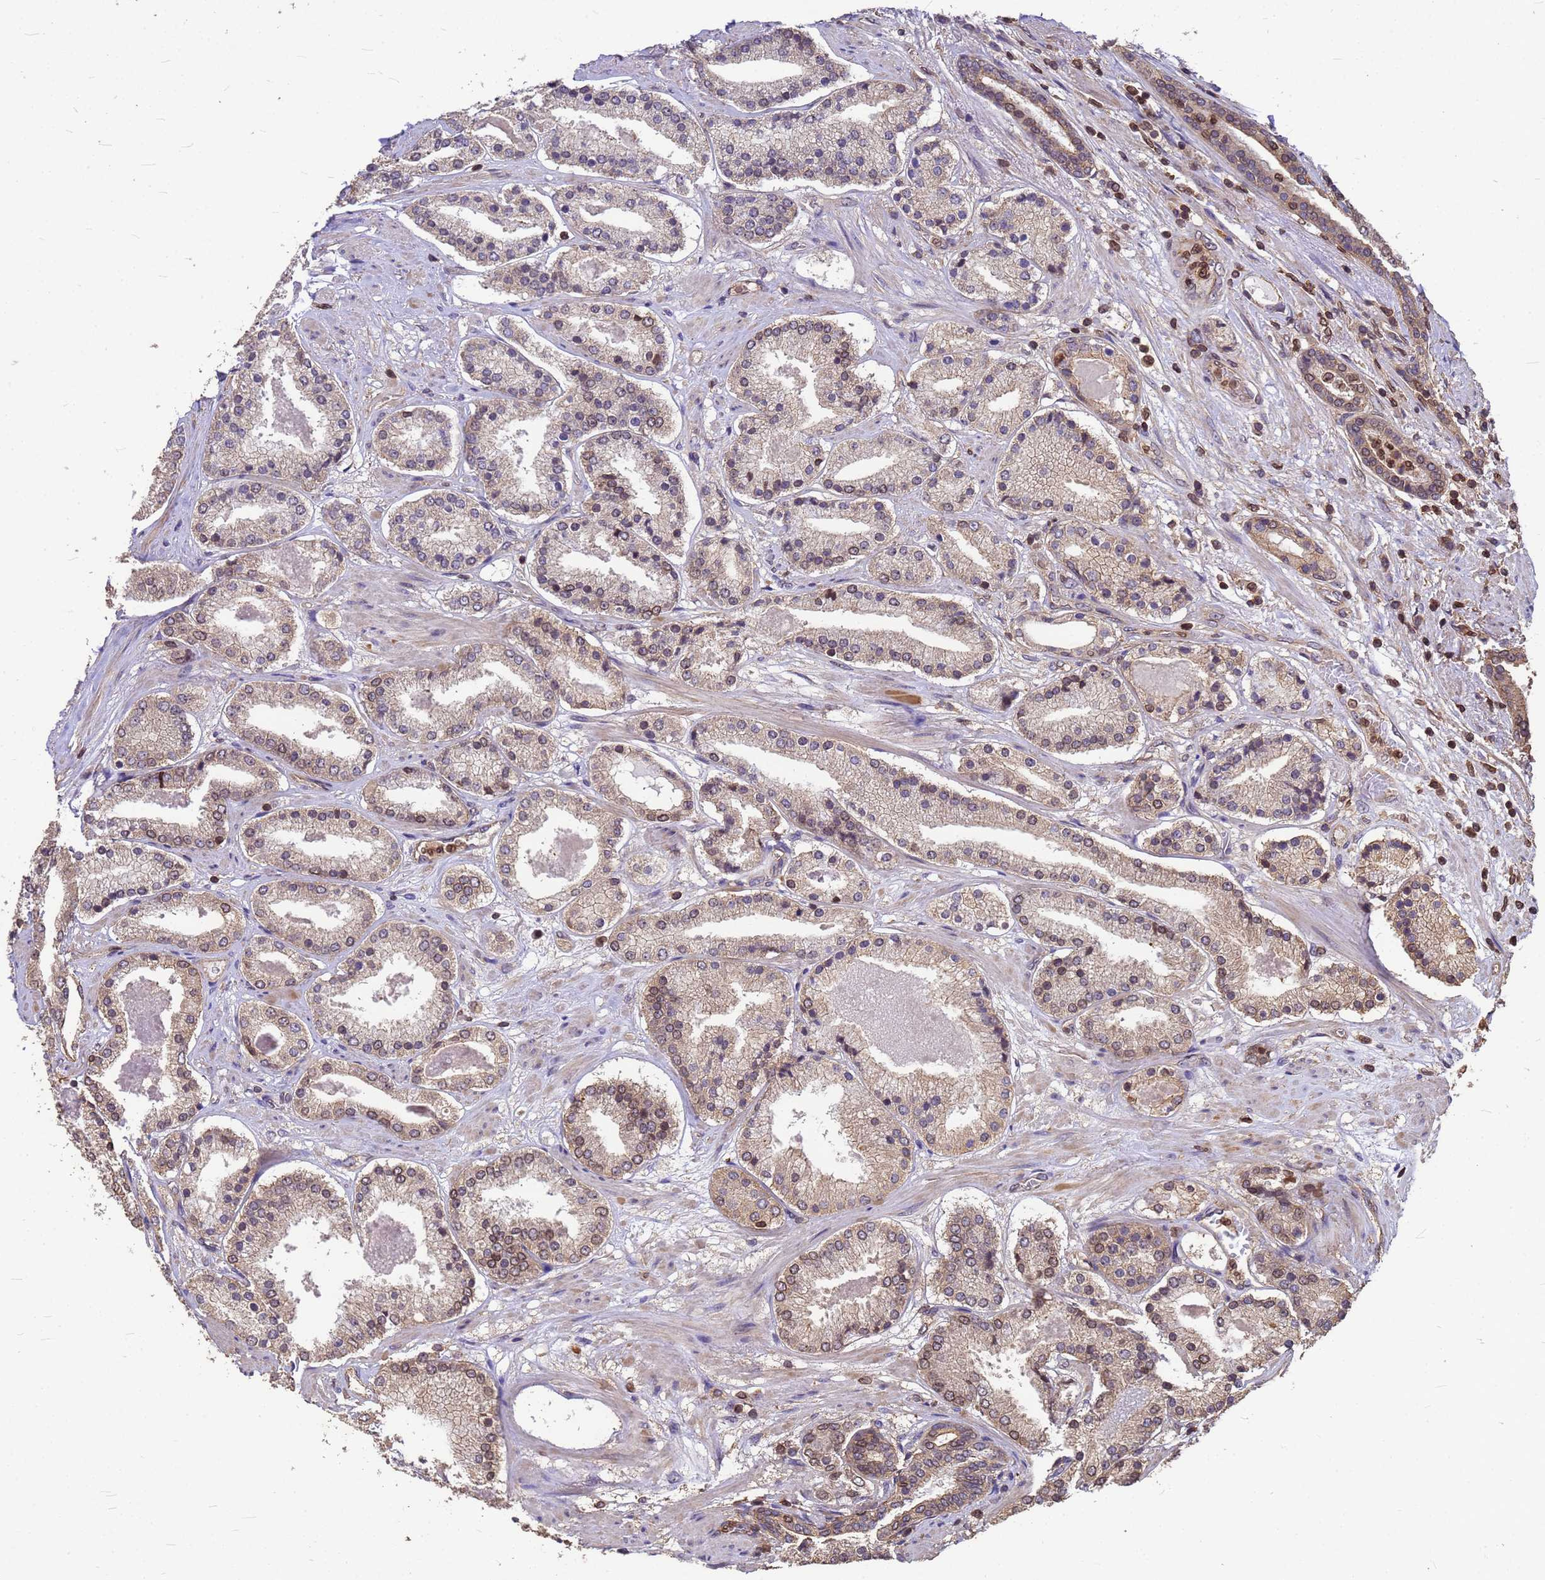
{"staining": {"intensity": "moderate", "quantity": "25%-75%", "location": "cytoplasmic/membranous,nuclear"}, "tissue": "prostate cancer", "cell_type": "Tumor cells", "image_type": "cancer", "snomed": [{"axis": "morphology", "description": "Adenocarcinoma, High grade"}, {"axis": "topography", "description": "Prostate"}], "caption": "Protein expression by immunohistochemistry (IHC) reveals moderate cytoplasmic/membranous and nuclear positivity in approximately 25%-75% of tumor cells in prostate cancer (adenocarcinoma (high-grade)).", "gene": "C1orf35", "patient": {"sex": "male", "age": 63}}